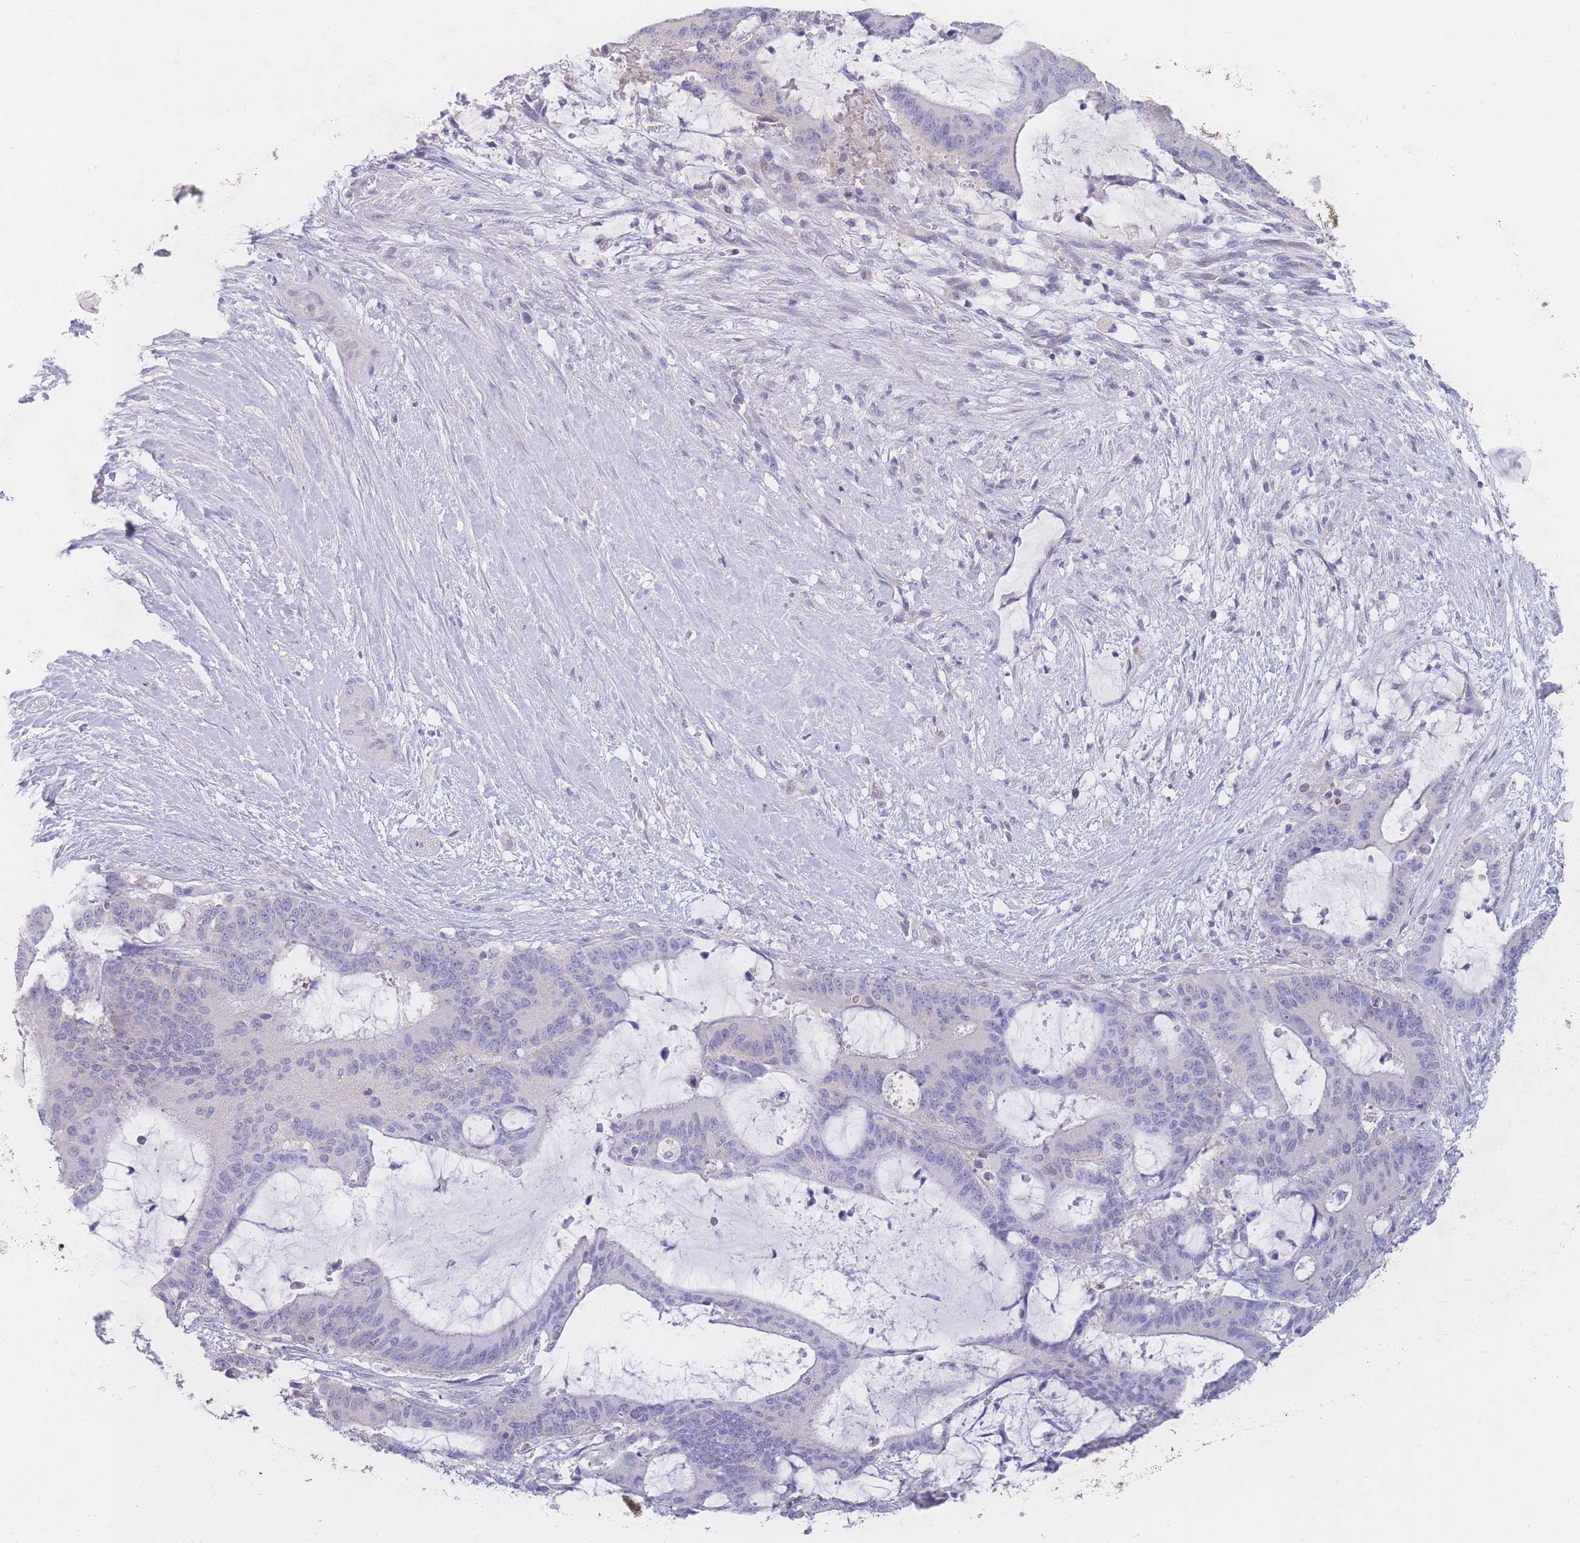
{"staining": {"intensity": "negative", "quantity": "none", "location": "none"}, "tissue": "liver cancer", "cell_type": "Tumor cells", "image_type": "cancer", "snomed": [{"axis": "morphology", "description": "Normal tissue, NOS"}, {"axis": "morphology", "description": "Cholangiocarcinoma"}, {"axis": "topography", "description": "Liver"}, {"axis": "topography", "description": "Peripheral nerve tissue"}], "caption": "The image reveals no significant expression in tumor cells of liver cancer (cholangiocarcinoma).", "gene": "GIPR", "patient": {"sex": "female", "age": 73}}